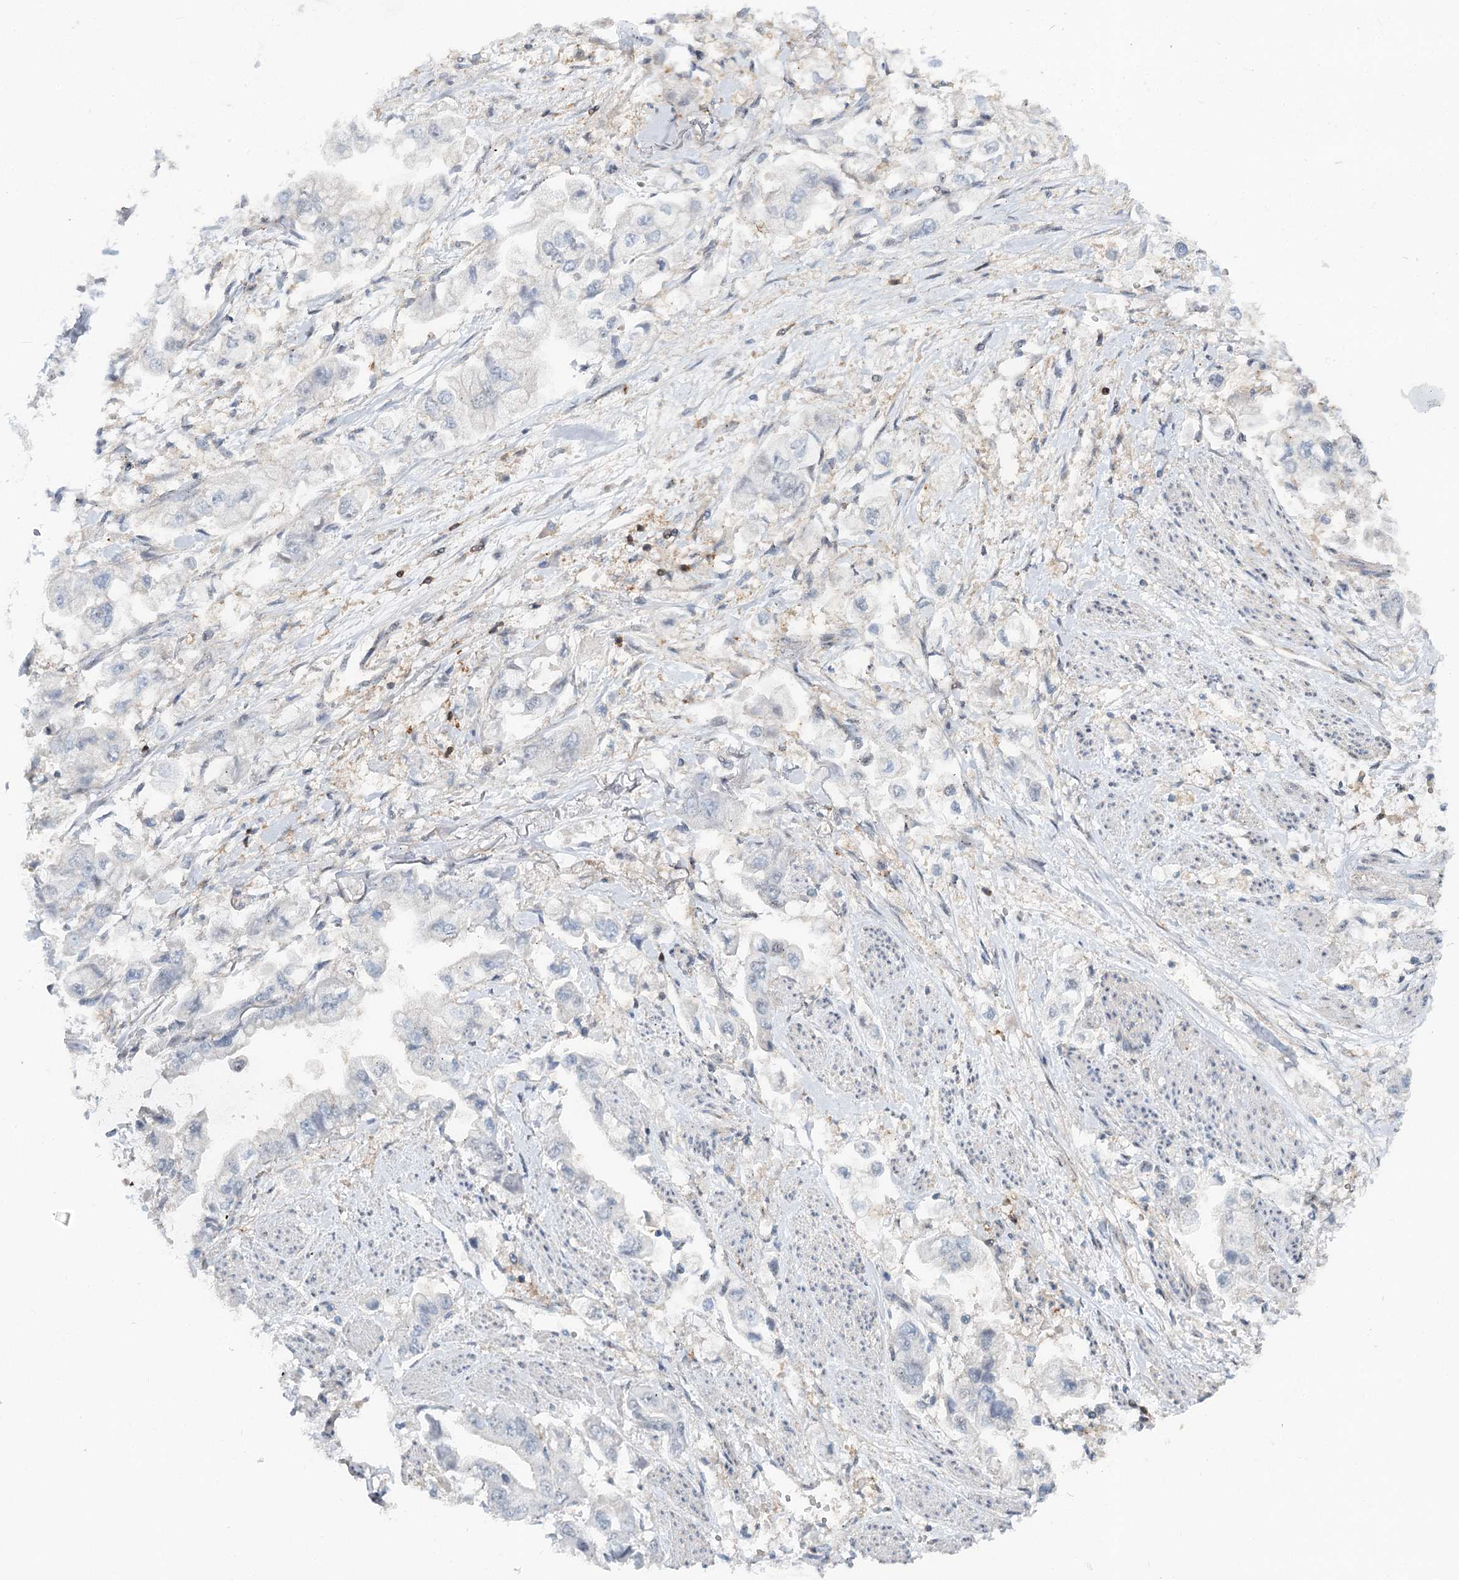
{"staining": {"intensity": "negative", "quantity": "none", "location": "none"}, "tissue": "stomach cancer", "cell_type": "Tumor cells", "image_type": "cancer", "snomed": [{"axis": "morphology", "description": "Adenocarcinoma, NOS"}, {"axis": "topography", "description": "Stomach"}], "caption": "IHC photomicrograph of stomach cancer stained for a protein (brown), which shows no expression in tumor cells.", "gene": "CDC42SE2", "patient": {"sex": "male", "age": 62}}